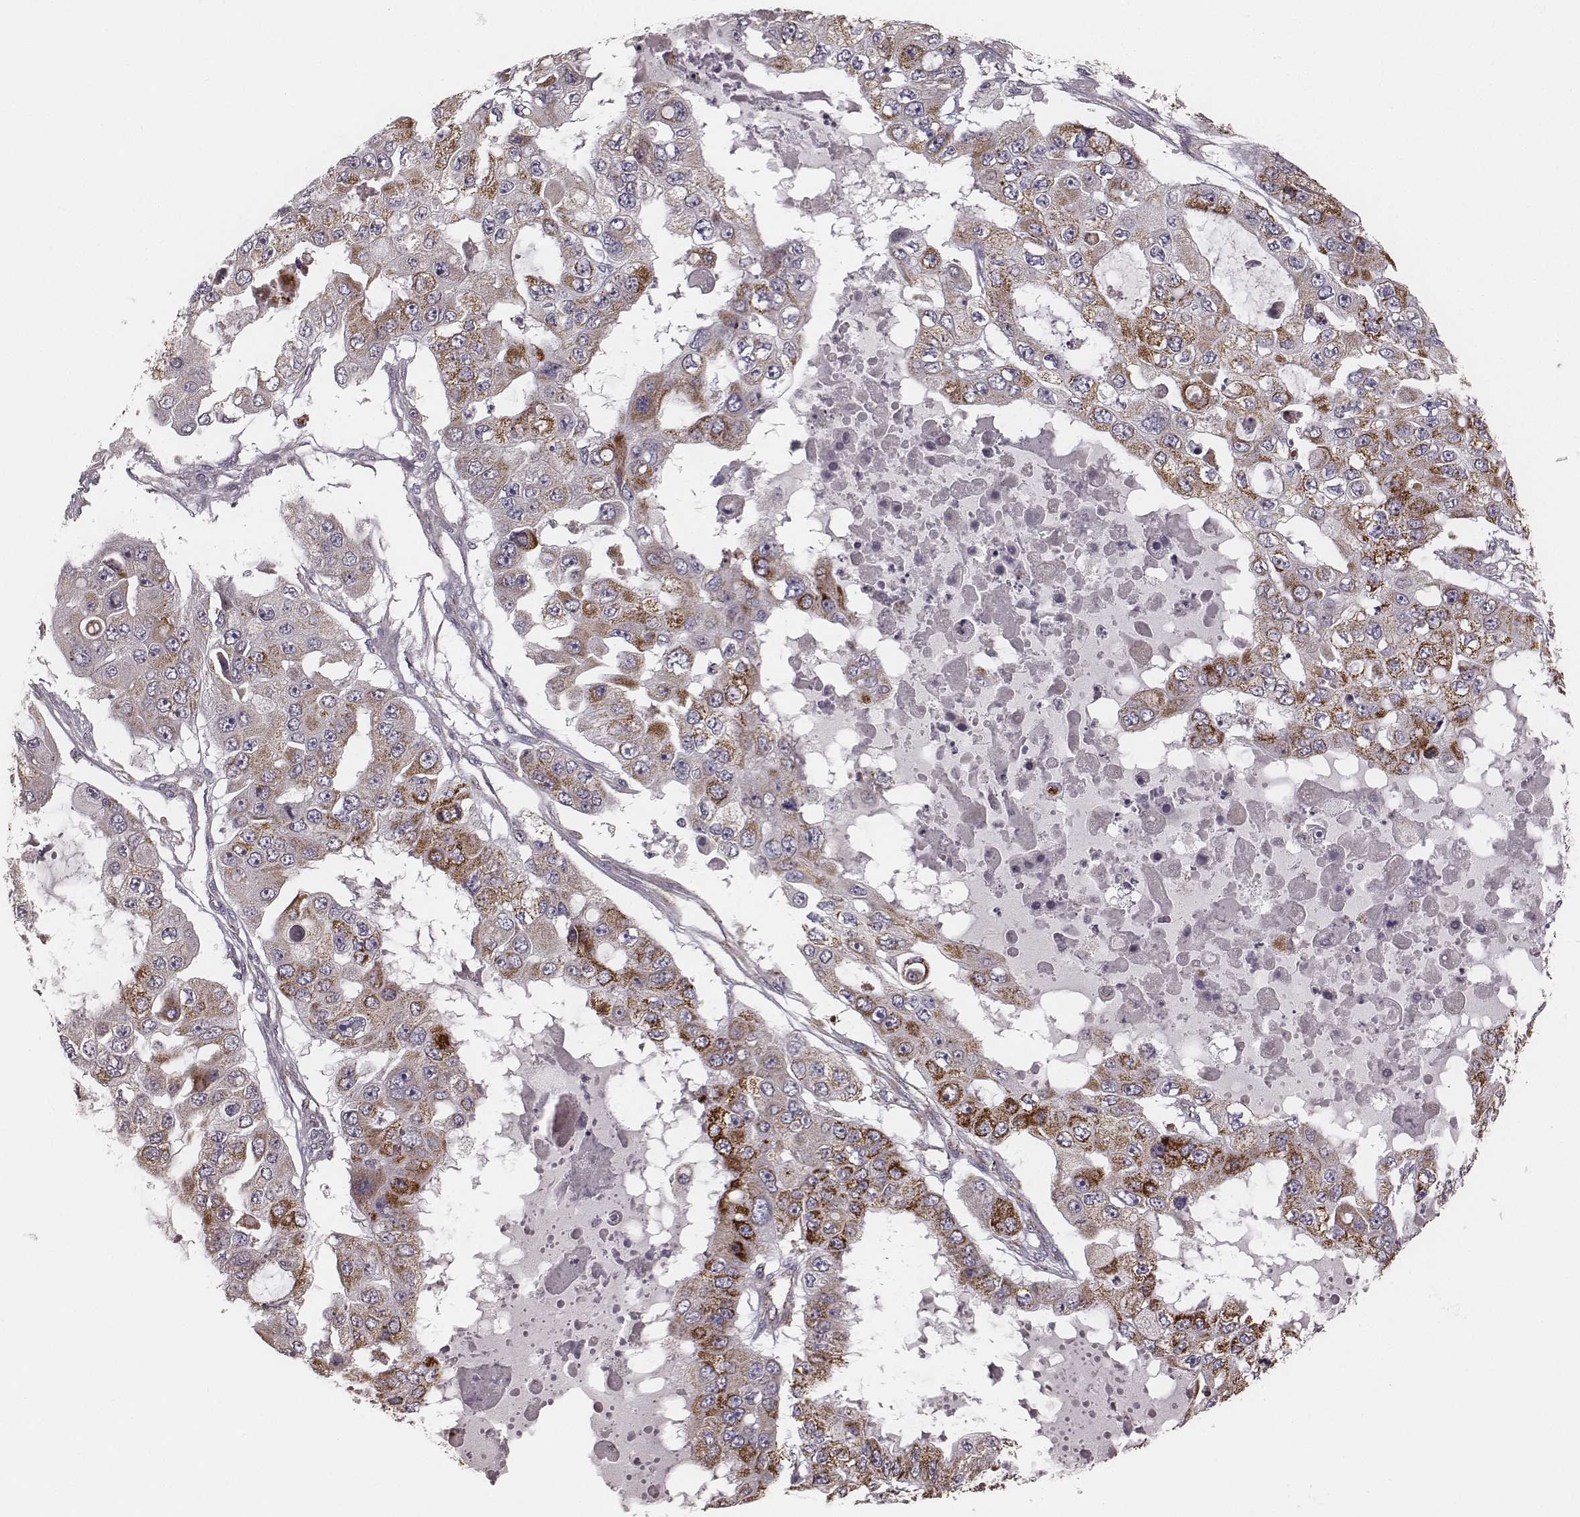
{"staining": {"intensity": "strong", "quantity": "<25%", "location": "cytoplasmic/membranous"}, "tissue": "ovarian cancer", "cell_type": "Tumor cells", "image_type": "cancer", "snomed": [{"axis": "morphology", "description": "Cystadenocarcinoma, serous, NOS"}, {"axis": "topography", "description": "Ovary"}], "caption": "Protein expression by IHC displays strong cytoplasmic/membranous expression in about <25% of tumor cells in ovarian serous cystadenocarcinoma. Nuclei are stained in blue.", "gene": "TUFM", "patient": {"sex": "female", "age": 56}}